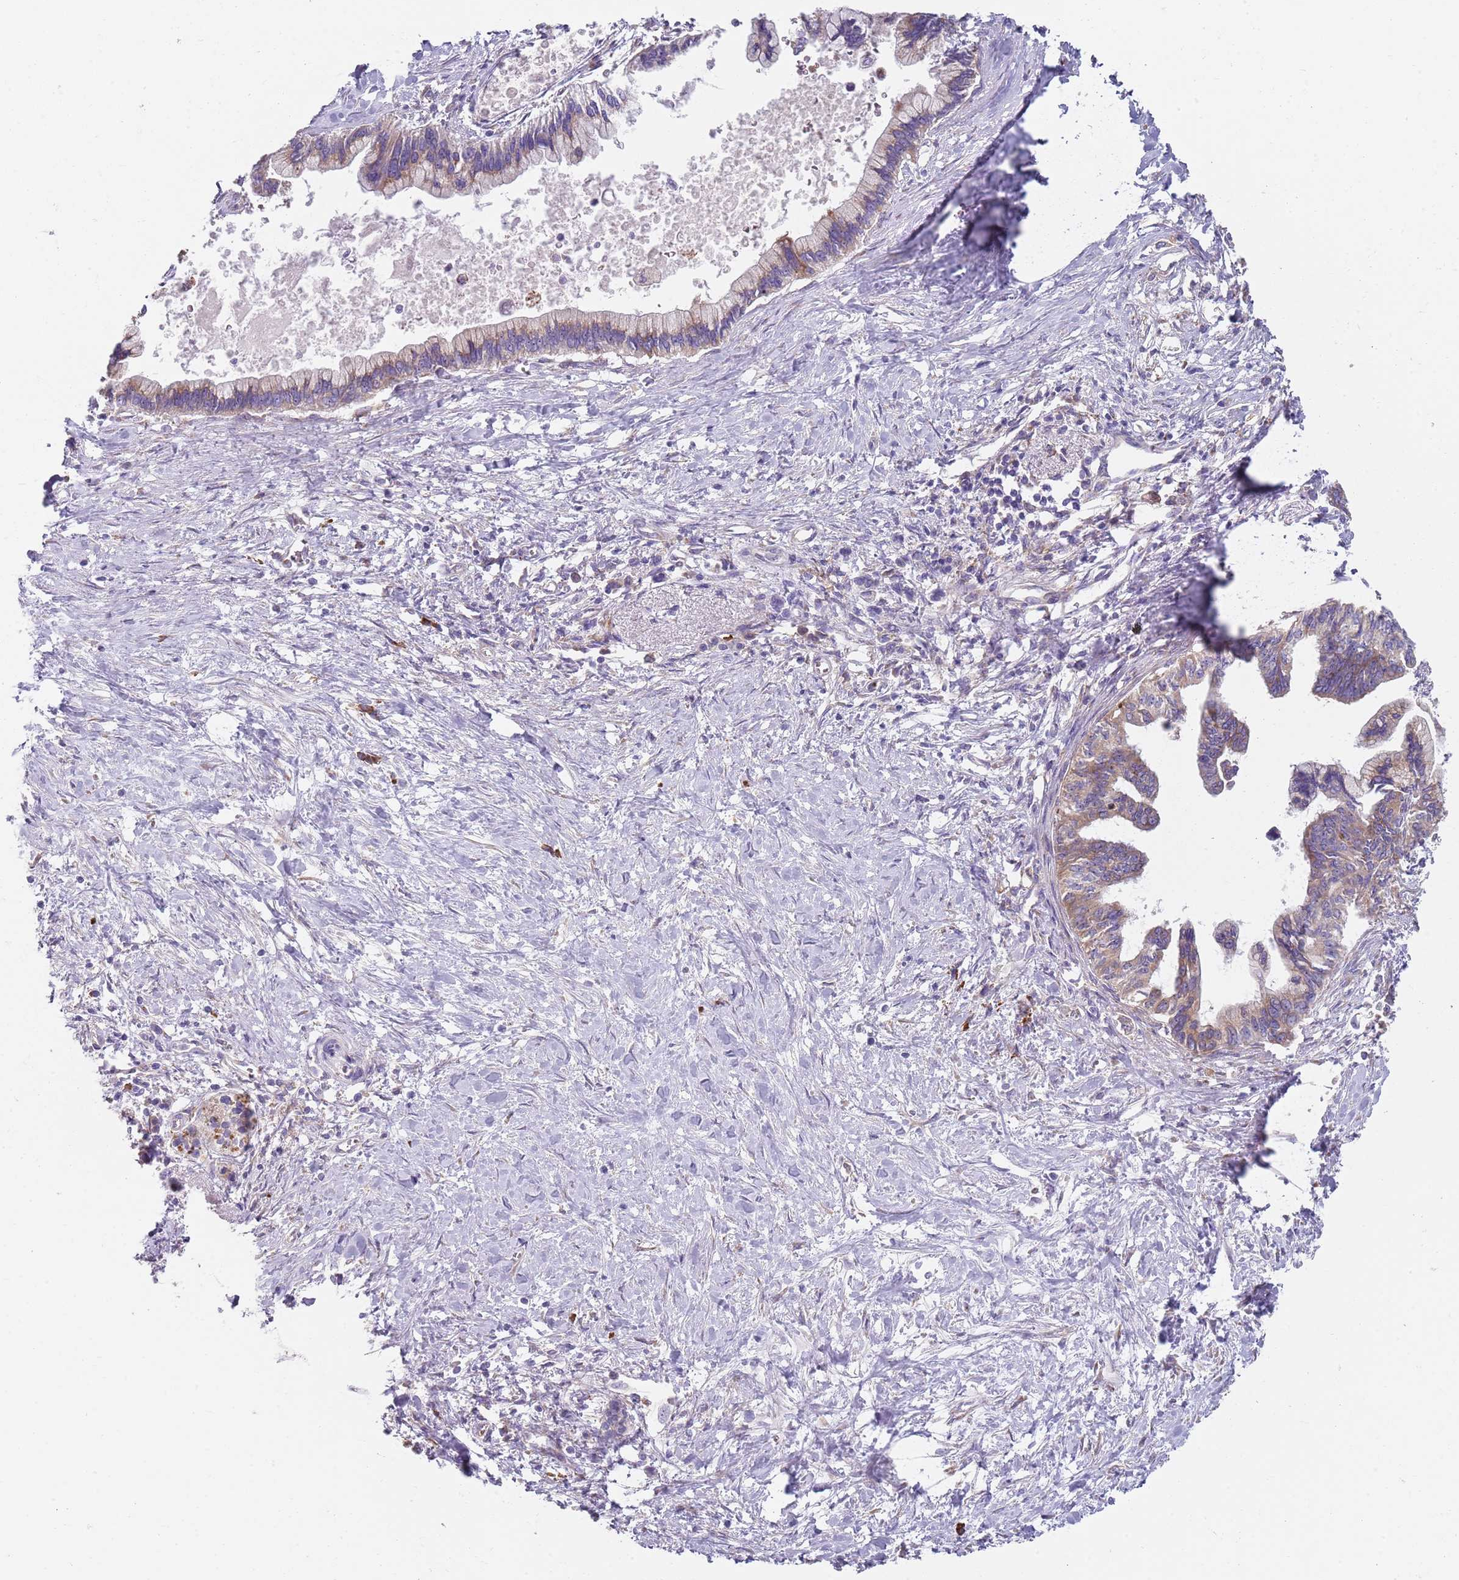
{"staining": {"intensity": "weak", "quantity": "25%-75%", "location": "cytoplasmic/membranous"}, "tissue": "pancreatic cancer", "cell_type": "Tumor cells", "image_type": "cancer", "snomed": [{"axis": "morphology", "description": "Adenocarcinoma, NOS"}, {"axis": "topography", "description": "Pancreas"}], "caption": "A brown stain labels weak cytoplasmic/membranous expression of a protein in pancreatic cancer tumor cells.", "gene": "SPATA2", "patient": {"sex": "female", "age": 83}}